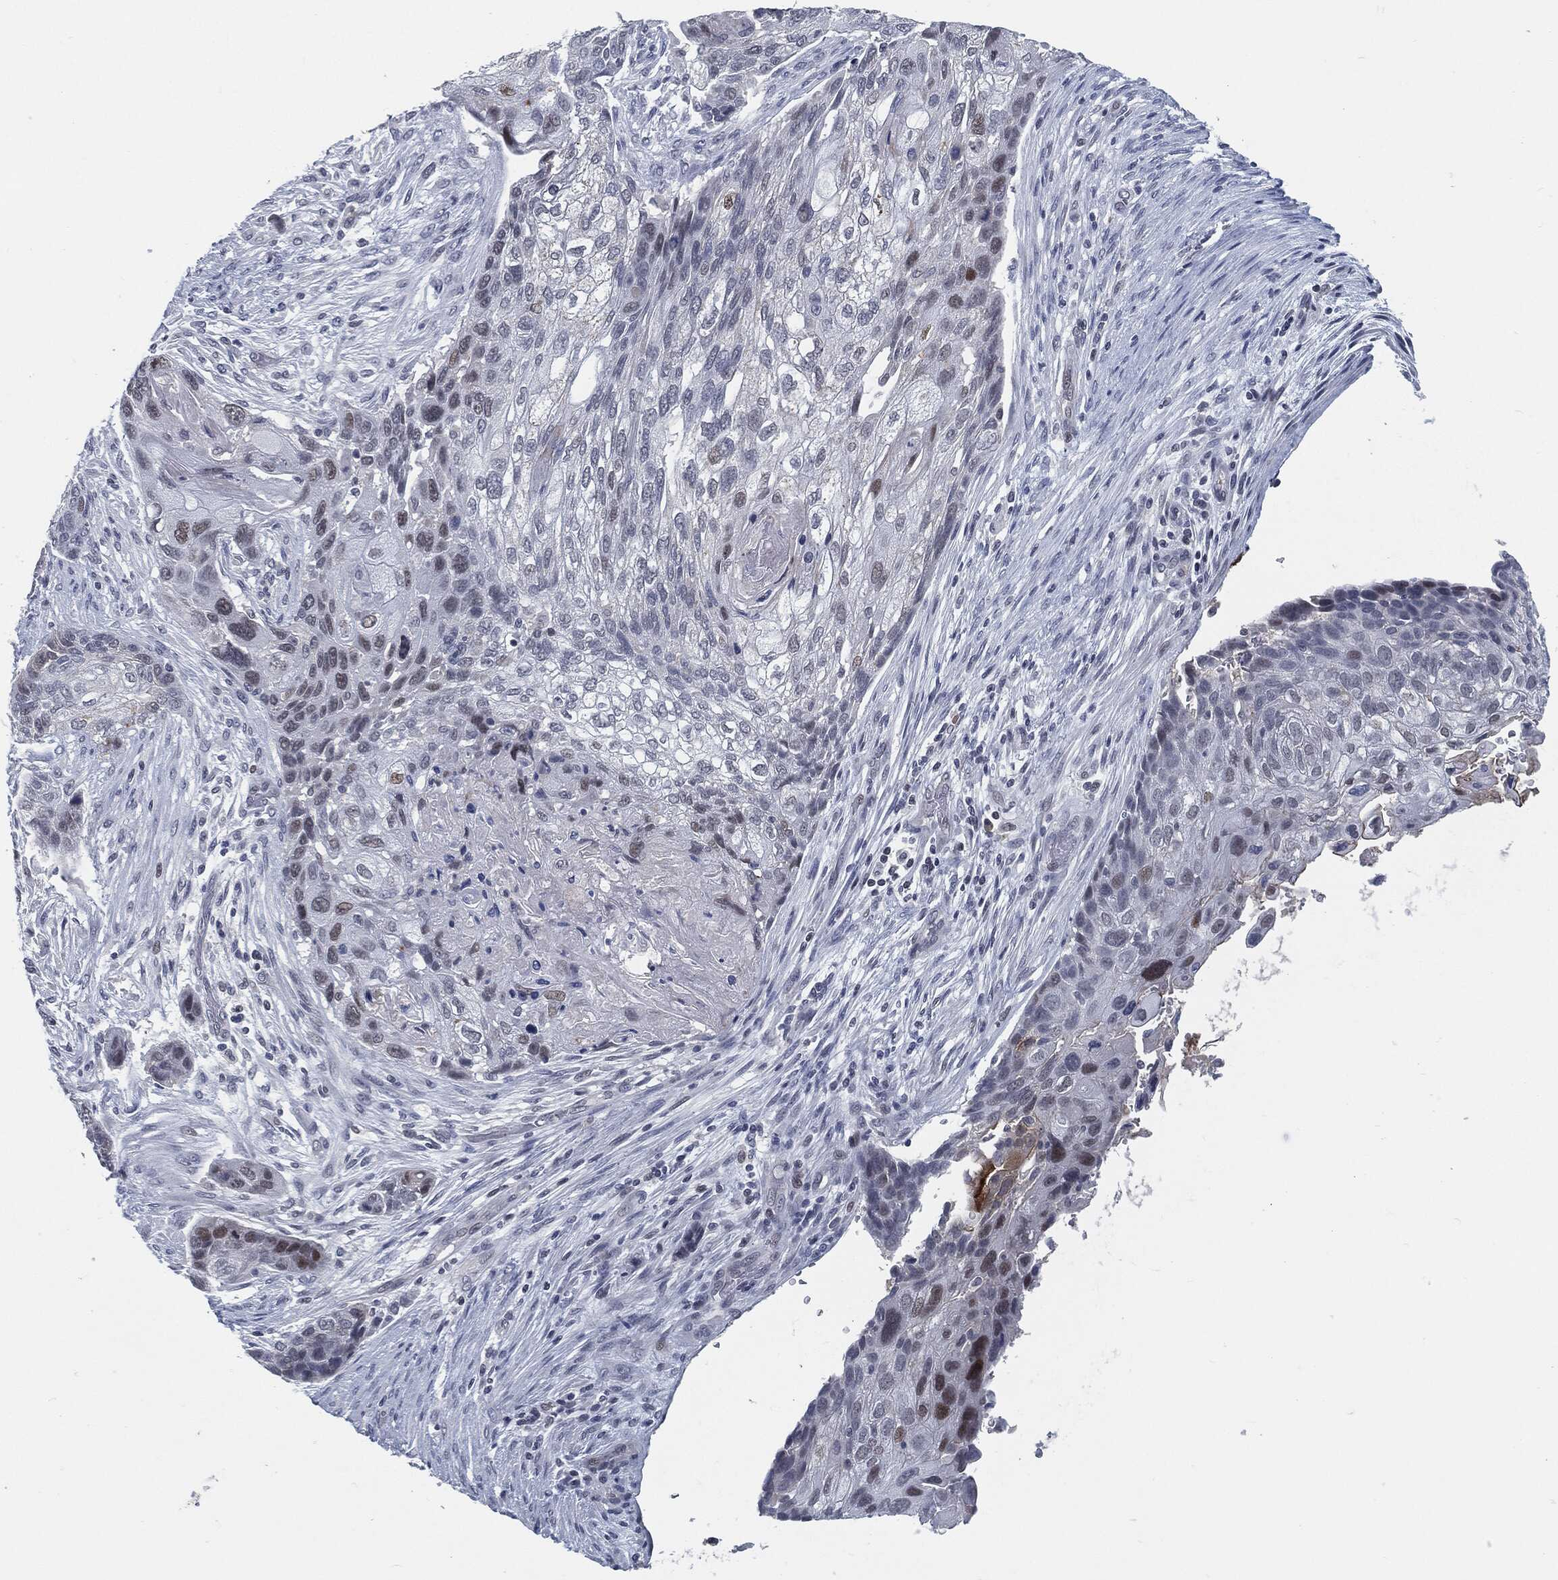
{"staining": {"intensity": "negative", "quantity": "none", "location": "none"}, "tissue": "lung cancer", "cell_type": "Tumor cells", "image_type": "cancer", "snomed": [{"axis": "morphology", "description": "Normal tissue, NOS"}, {"axis": "morphology", "description": "Squamous cell carcinoma, NOS"}, {"axis": "topography", "description": "Bronchus"}, {"axis": "topography", "description": "Lung"}], "caption": "This photomicrograph is of squamous cell carcinoma (lung) stained with immunohistochemistry (IHC) to label a protein in brown with the nuclei are counter-stained blue. There is no expression in tumor cells.", "gene": "PROM1", "patient": {"sex": "male", "age": 69}}